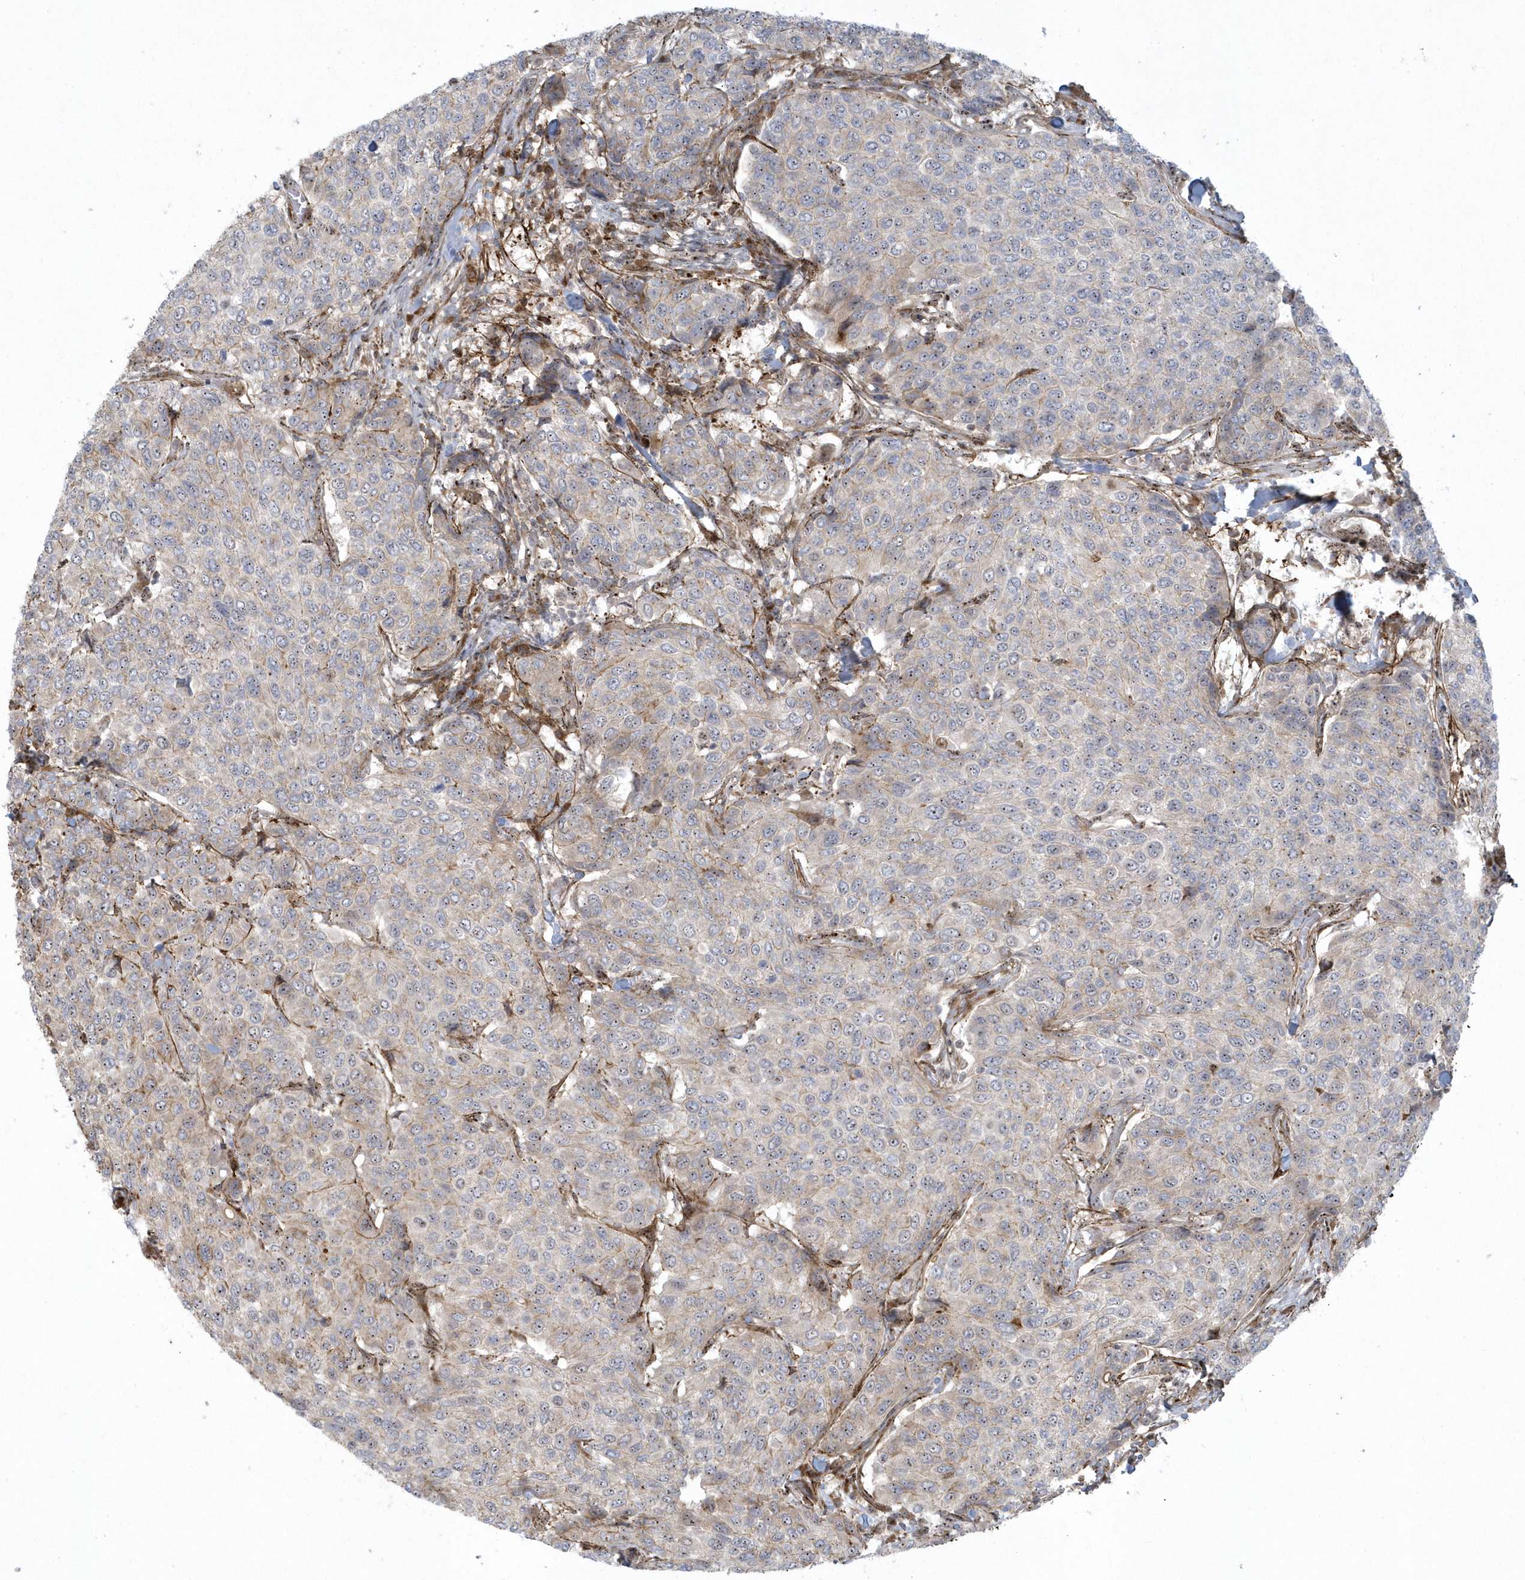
{"staining": {"intensity": "weak", "quantity": "25%-75%", "location": "cytoplasmic/membranous"}, "tissue": "breast cancer", "cell_type": "Tumor cells", "image_type": "cancer", "snomed": [{"axis": "morphology", "description": "Duct carcinoma"}, {"axis": "topography", "description": "Breast"}], "caption": "IHC histopathology image of neoplastic tissue: breast cancer stained using immunohistochemistry demonstrates low levels of weak protein expression localized specifically in the cytoplasmic/membranous of tumor cells, appearing as a cytoplasmic/membranous brown color.", "gene": "MASP2", "patient": {"sex": "female", "age": 55}}